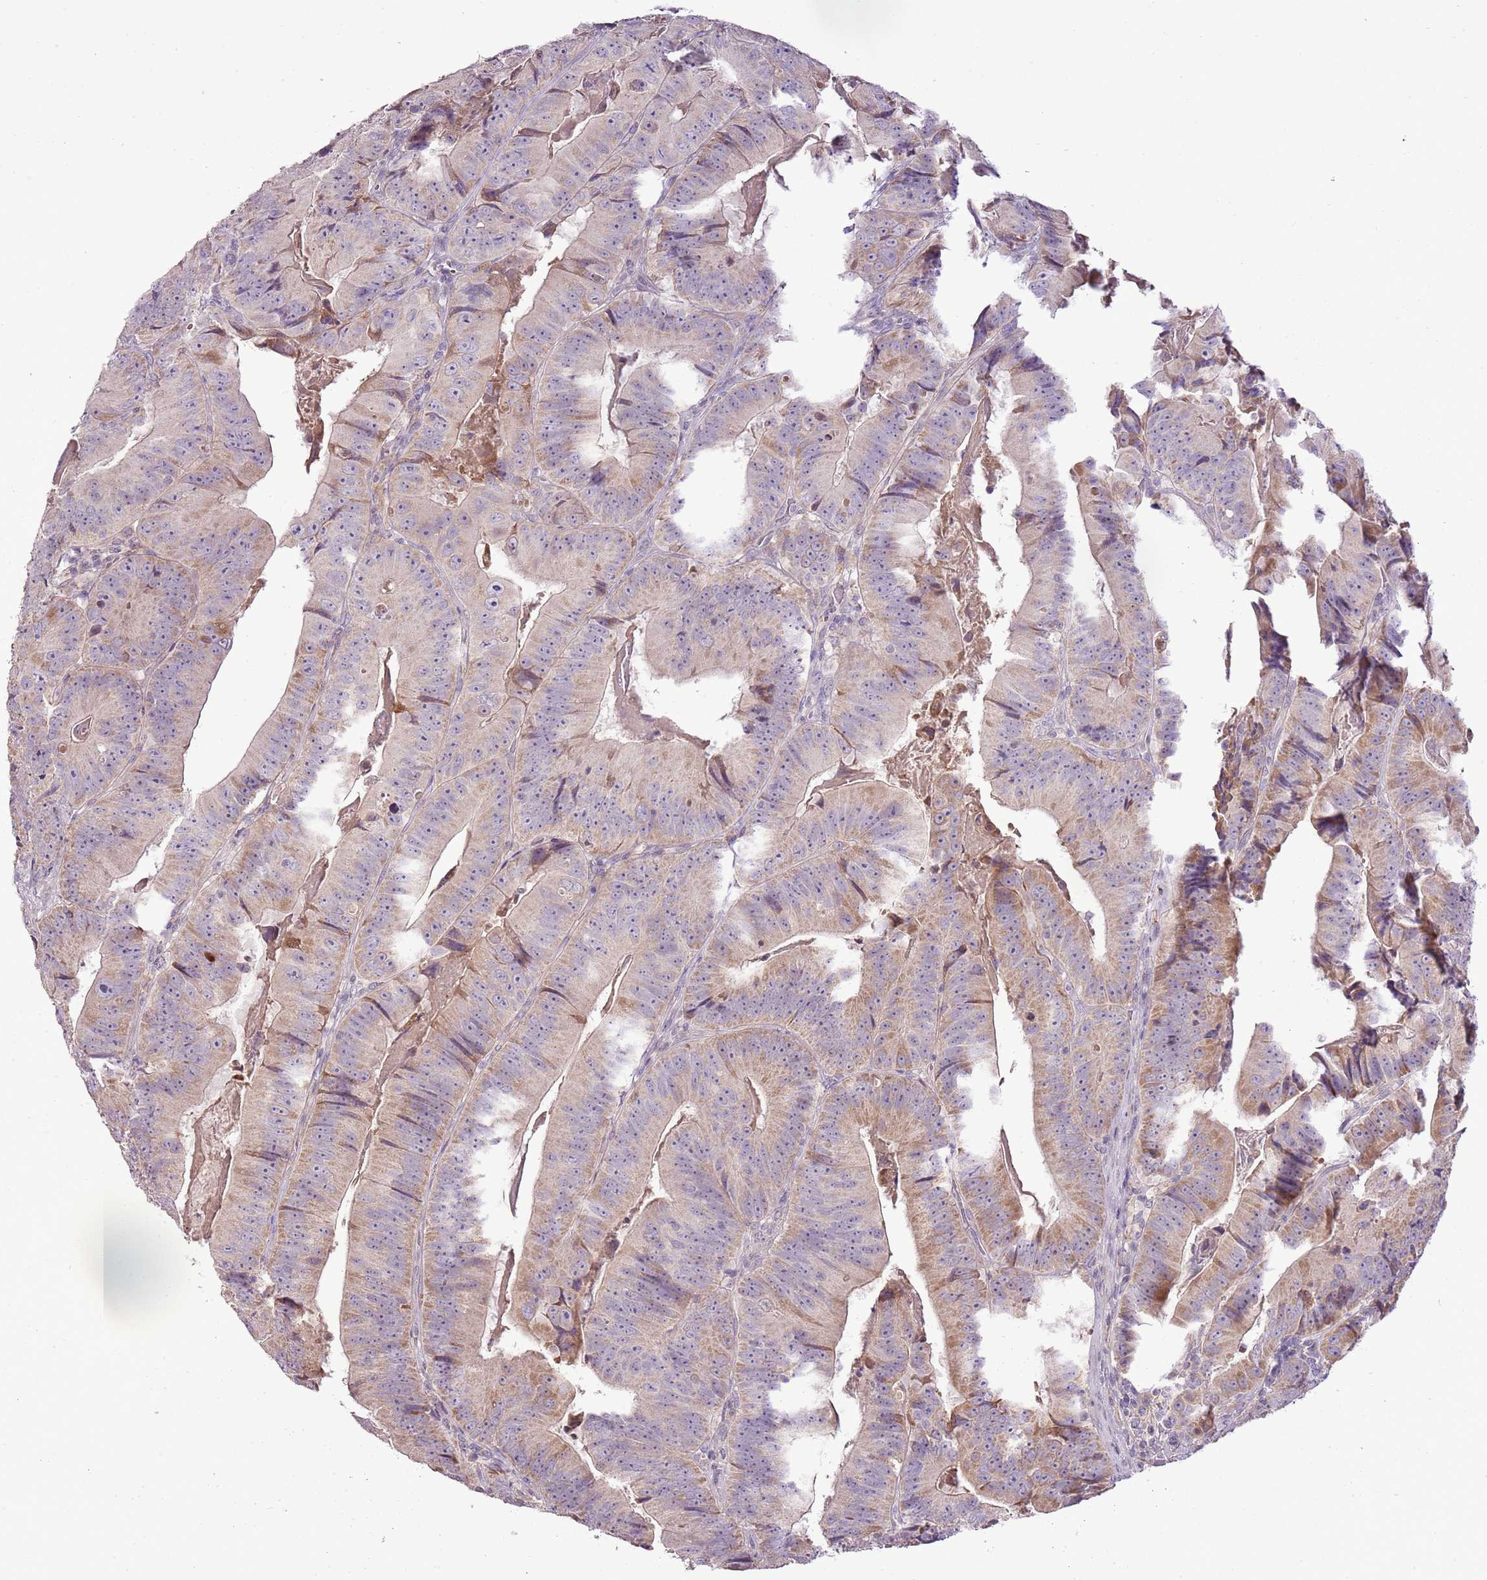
{"staining": {"intensity": "moderate", "quantity": "<25%", "location": "cytoplasmic/membranous"}, "tissue": "colorectal cancer", "cell_type": "Tumor cells", "image_type": "cancer", "snomed": [{"axis": "morphology", "description": "Adenocarcinoma, NOS"}, {"axis": "topography", "description": "Colon"}], "caption": "This image exhibits immunohistochemistry staining of colorectal cancer (adenocarcinoma), with low moderate cytoplasmic/membranous positivity in approximately <25% of tumor cells.", "gene": "CMKLR1", "patient": {"sex": "female", "age": 86}}